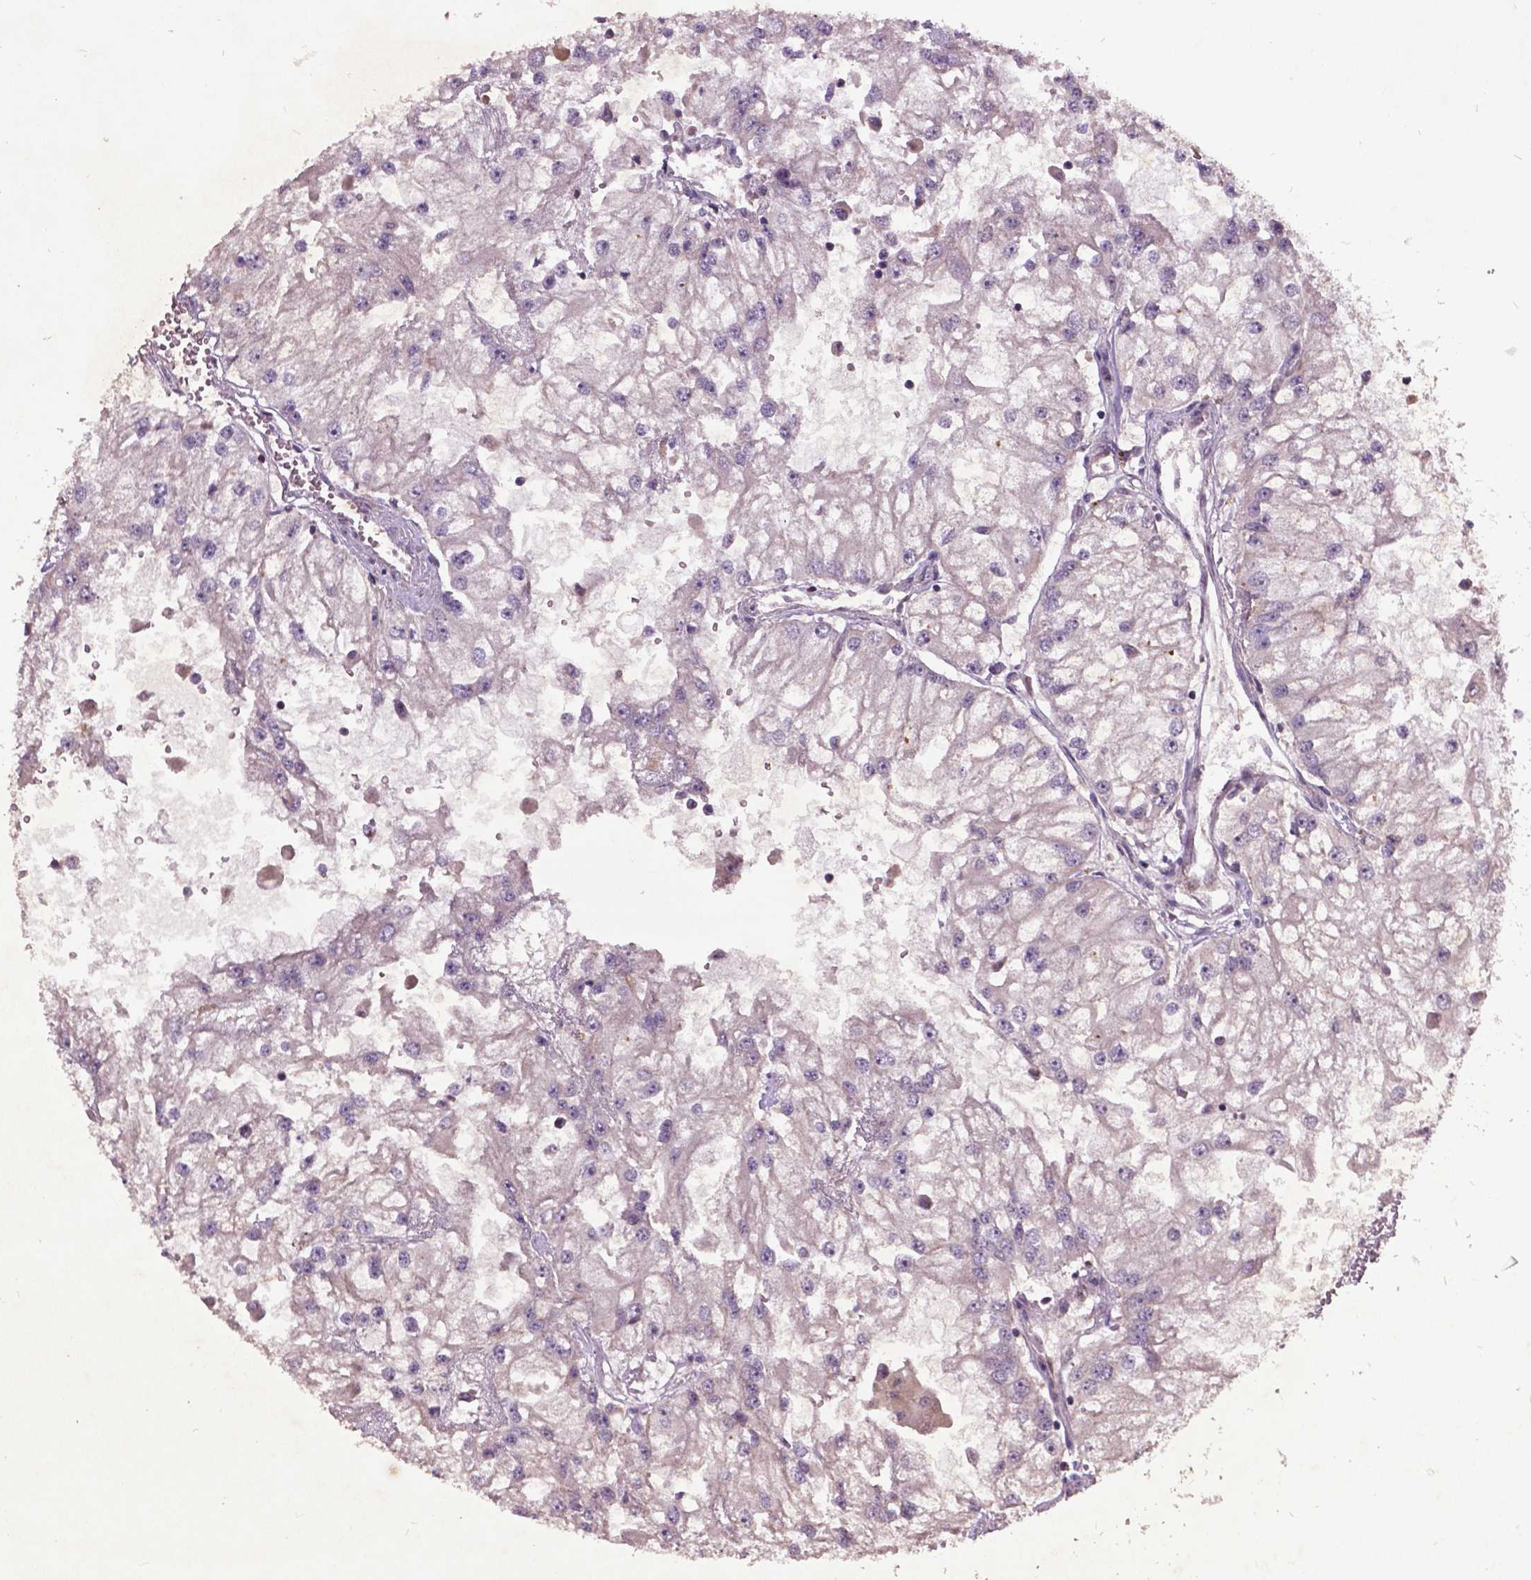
{"staining": {"intensity": "negative", "quantity": "none", "location": "none"}, "tissue": "renal cancer", "cell_type": "Tumor cells", "image_type": "cancer", "snomed": [{"axis": "morphology", "description": "Adenocarcinoma, NOS"}, {"axis": "topography", "description": "Kidney"}], "caption": "Tumor cells show no significant positivity in renal adenocarcinoma.", "gene": "AP1S3", "patient": {"sex": "male", "age": 59}}